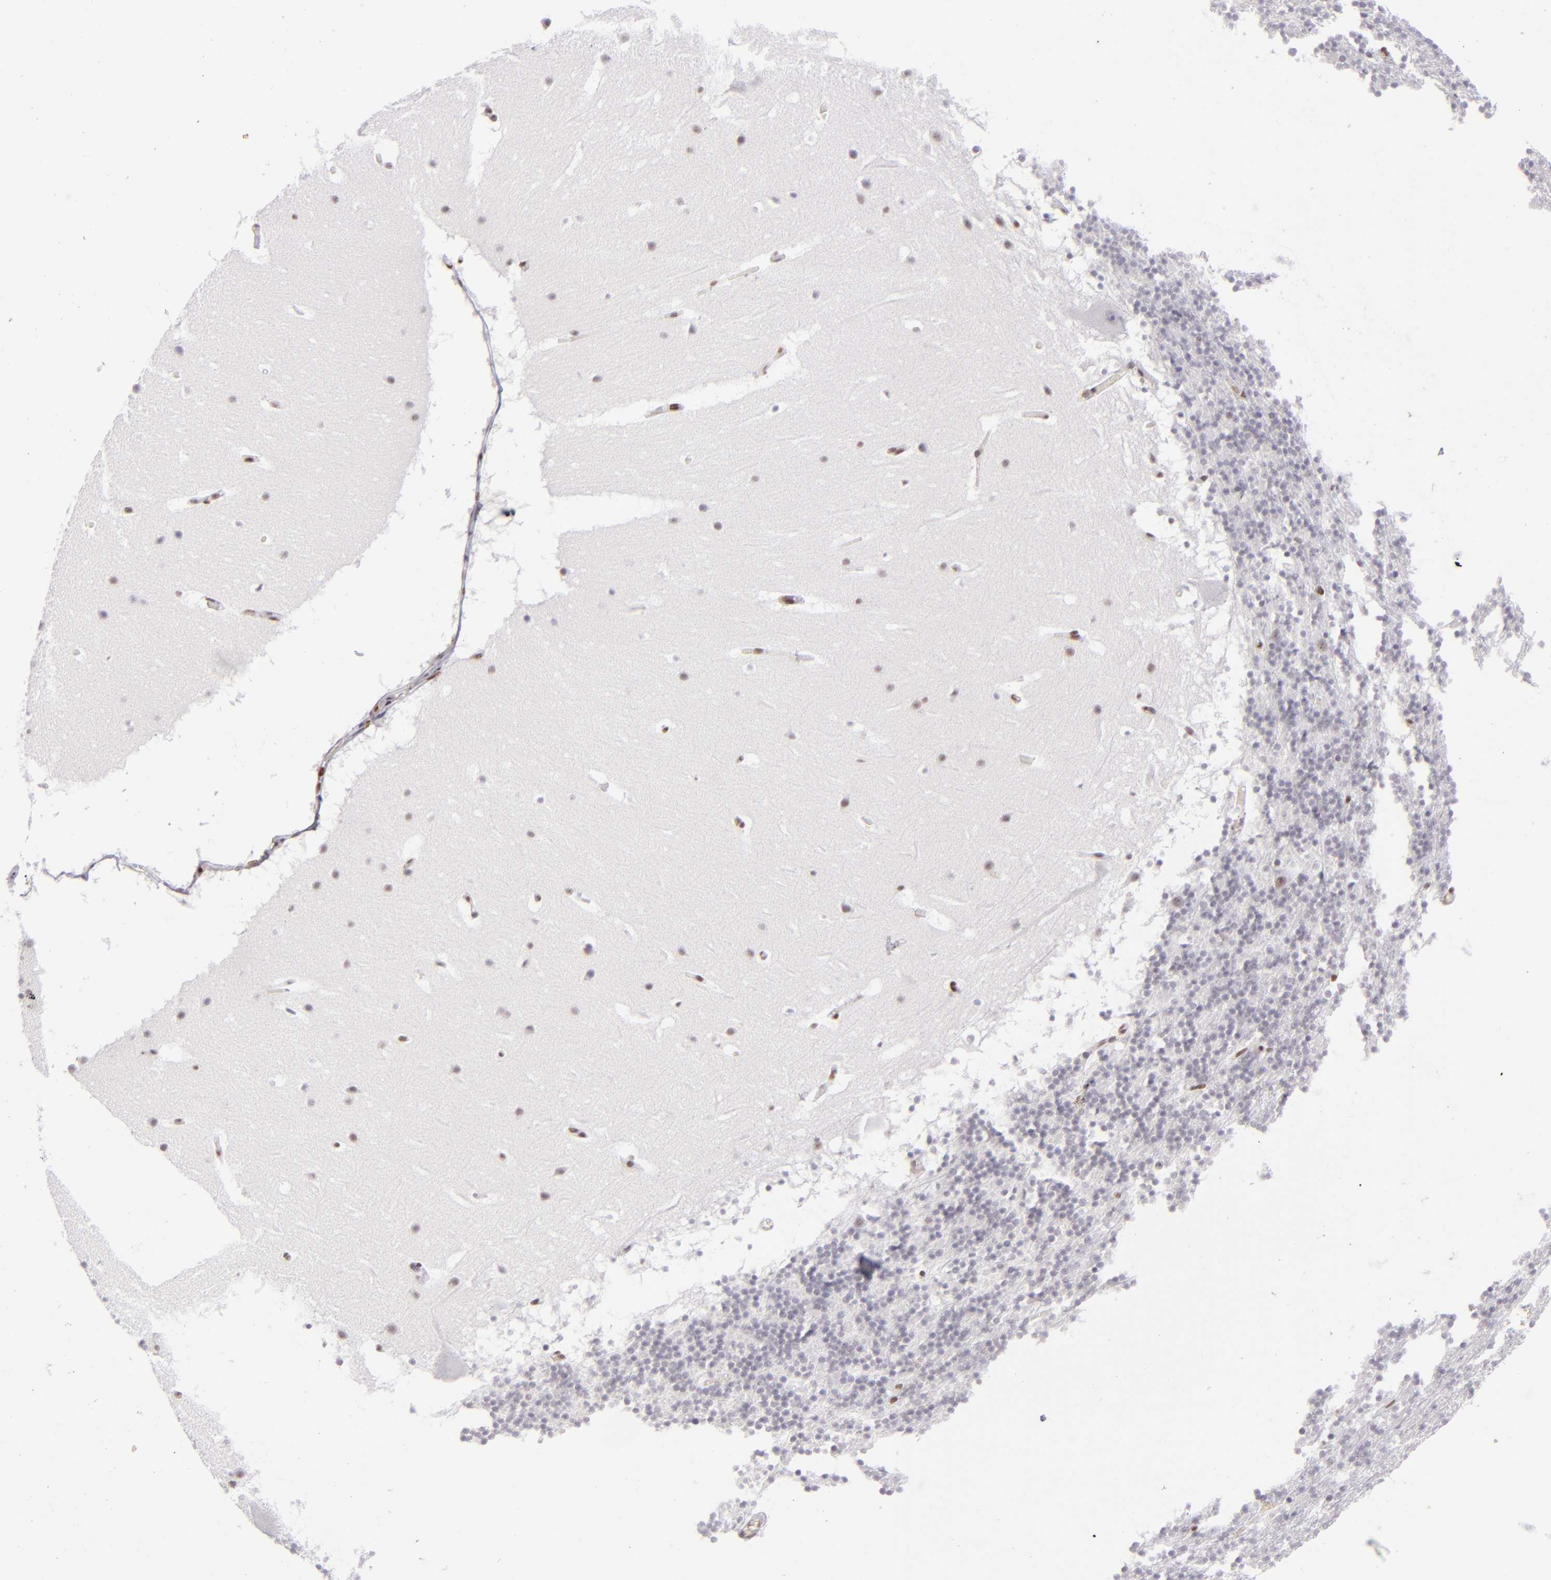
{"staining": {"intensity": "moderate", "quantity": "<25%", "location": "nuclear"}, "tissue": "cerebellum", "cell_type": "Cells in granular layer", "image_type": "normal", "snomed": [{"axis": "morphology", "description": "Normal tissue, NOS"}, {"axis": "topography", "description": "Cerebellum"}], "caption": "Cells in granular layer show low levels of moderate nuclear positivity in approximately <25% of cells in unremarkable human cerebellum. The protein of interest is shown in brown color, while the nuclei are stained blue.", "gene": "TOP3A", "patient": {"sex": "male", "age": 45}}